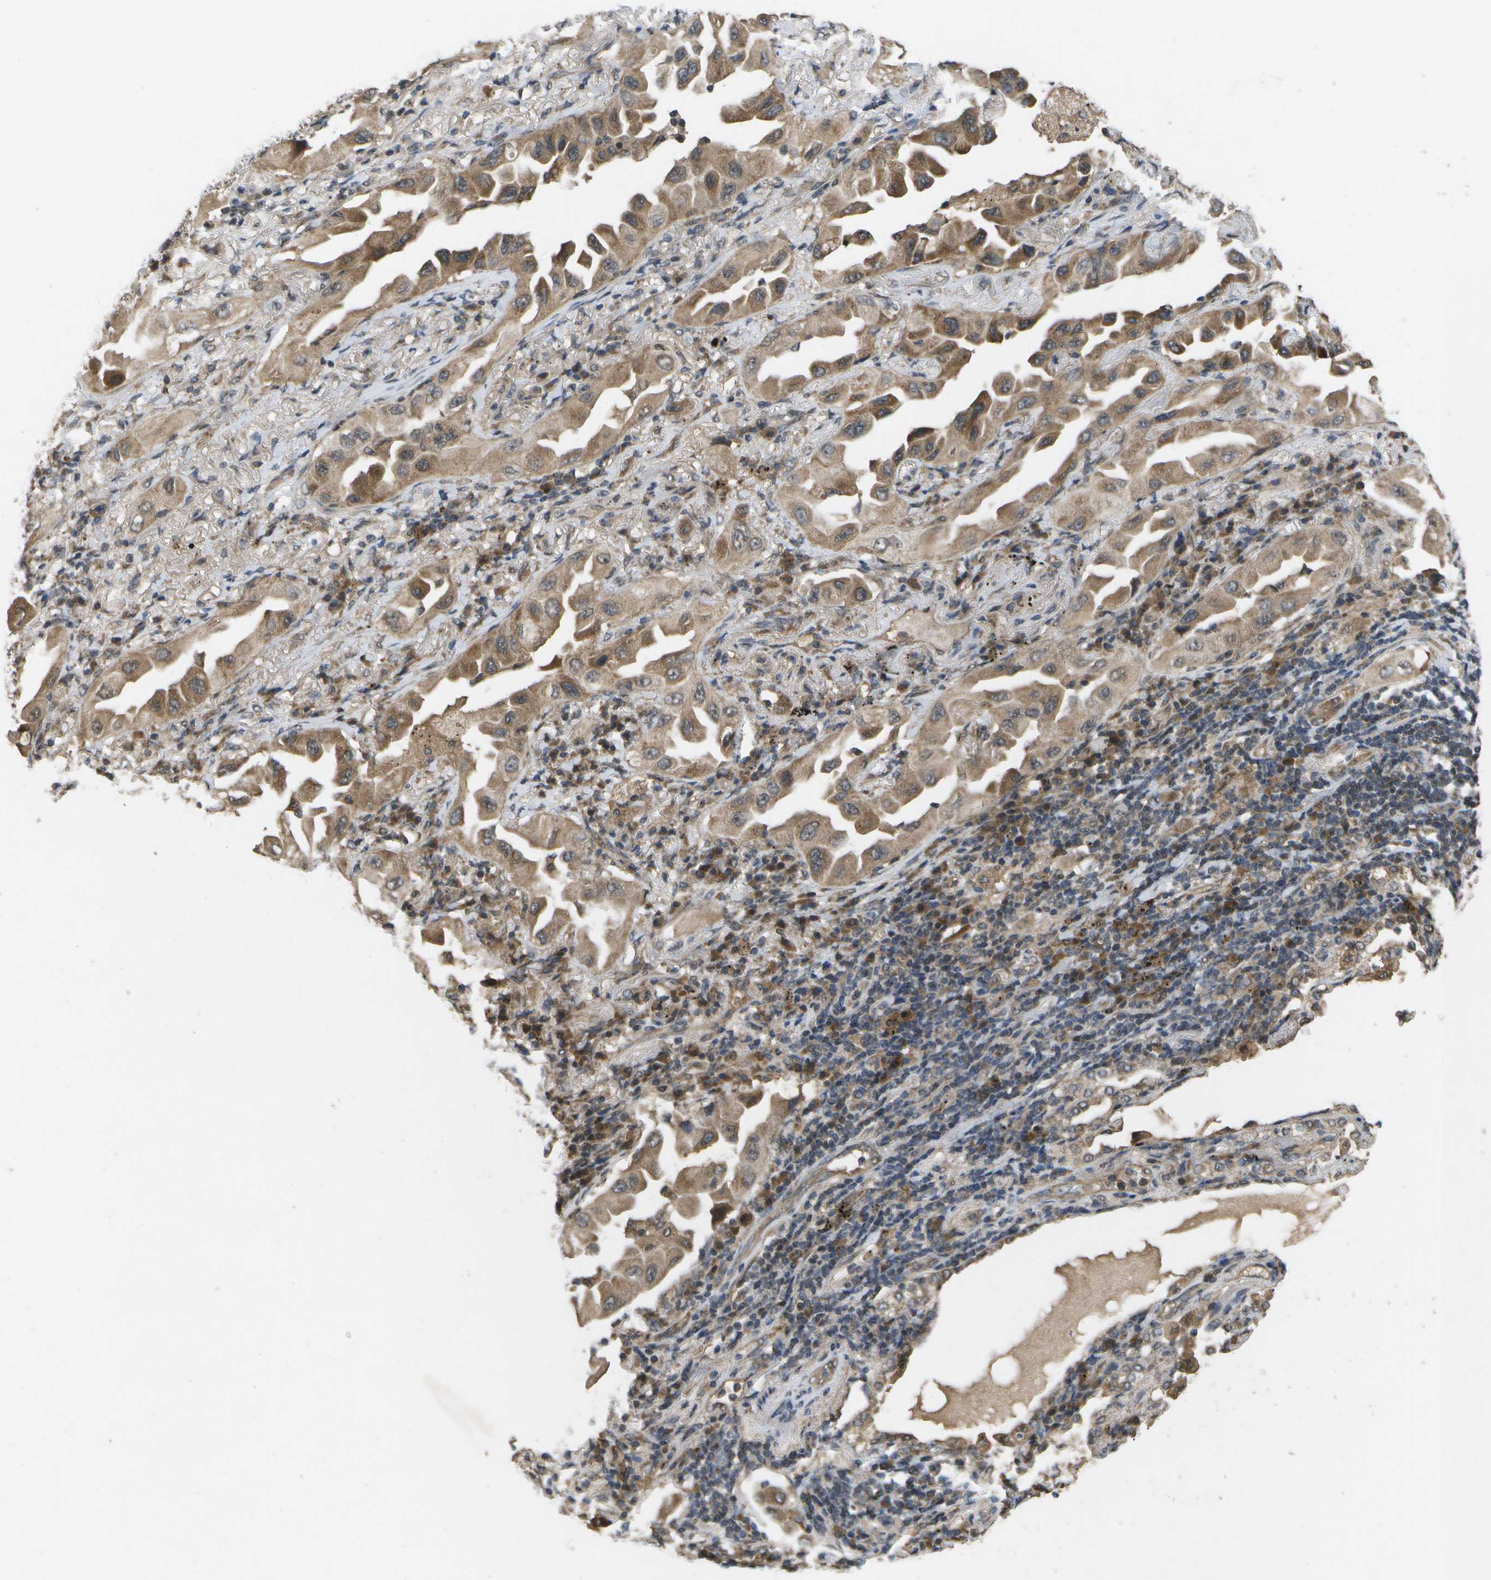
{"staining": {"intensity": "moderate", "quantity": ">75%", "location": "cytoplasmic/membranous"}, "tissue": "lung cancer", "cell_type": "Tumor cells", "image_type": "cancer", "snomed": [{"axis": "morphology", "description": "Adenocarcinoma, NOS"}, {"axis": "topography", "description": "Lung"}], "caption": "DAB (3,3'-diaminobenzidine) immunohistochemical staining of human lung cancer reveals moderate cytoplasmic/membranous protein expression in about >75% of tumor cells.", "gene": "ALAS1", "patient": {"sex": "female", "age": 65}}